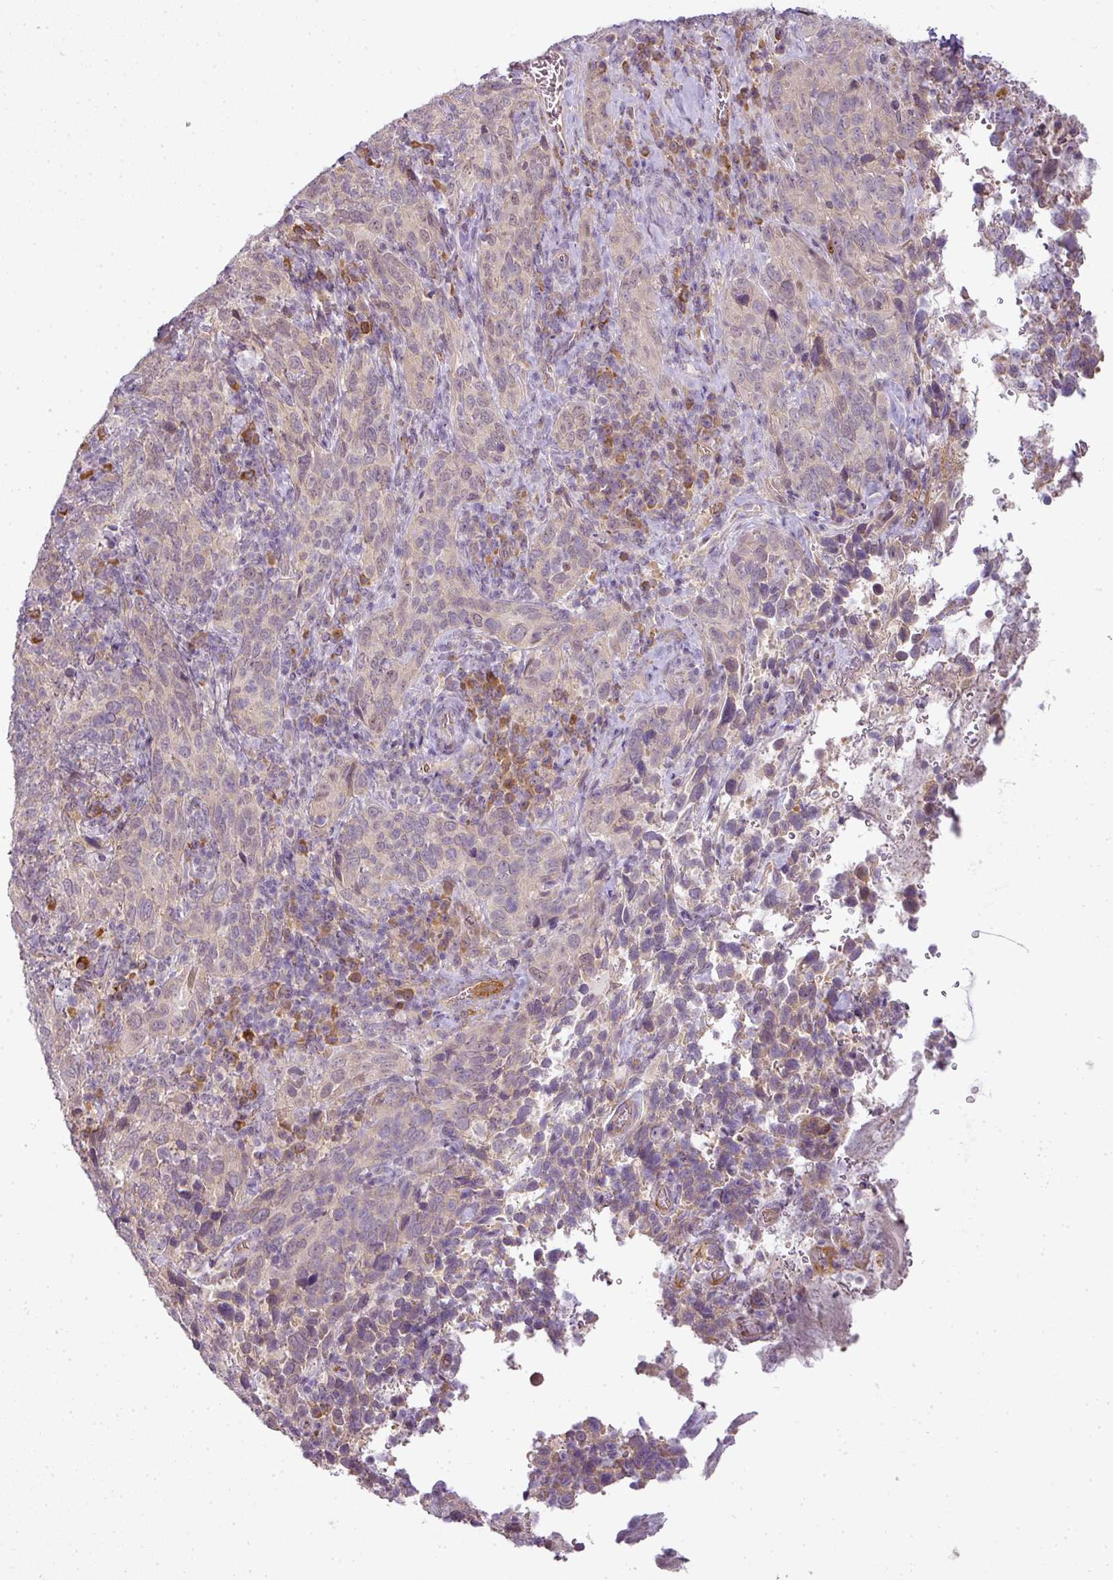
{"staining": {"intensity": "weak", "quantity": ">75%", "location": "cytoplasmic/membranous"}, "tissue": "cervical cancer", "cell_type": "Tumor cells", "image_type": "cancer", "snomed": [{"axis": "morphology", "description": "Squamous cell carcinoma, NOS"}, {"axis": "topography", "description": "Cervix"}], "caption": "A high-resolution histopathology image shows IHC staining of cervical cancer, which demonstrates weak cytoplasmic/membranous staining in approximately >75% of tumor cells. (DAB = brown stain, brightfield microscopy at high magnification).", "gene": "LY75", "patient": {"sex": "female", "age": 51}}